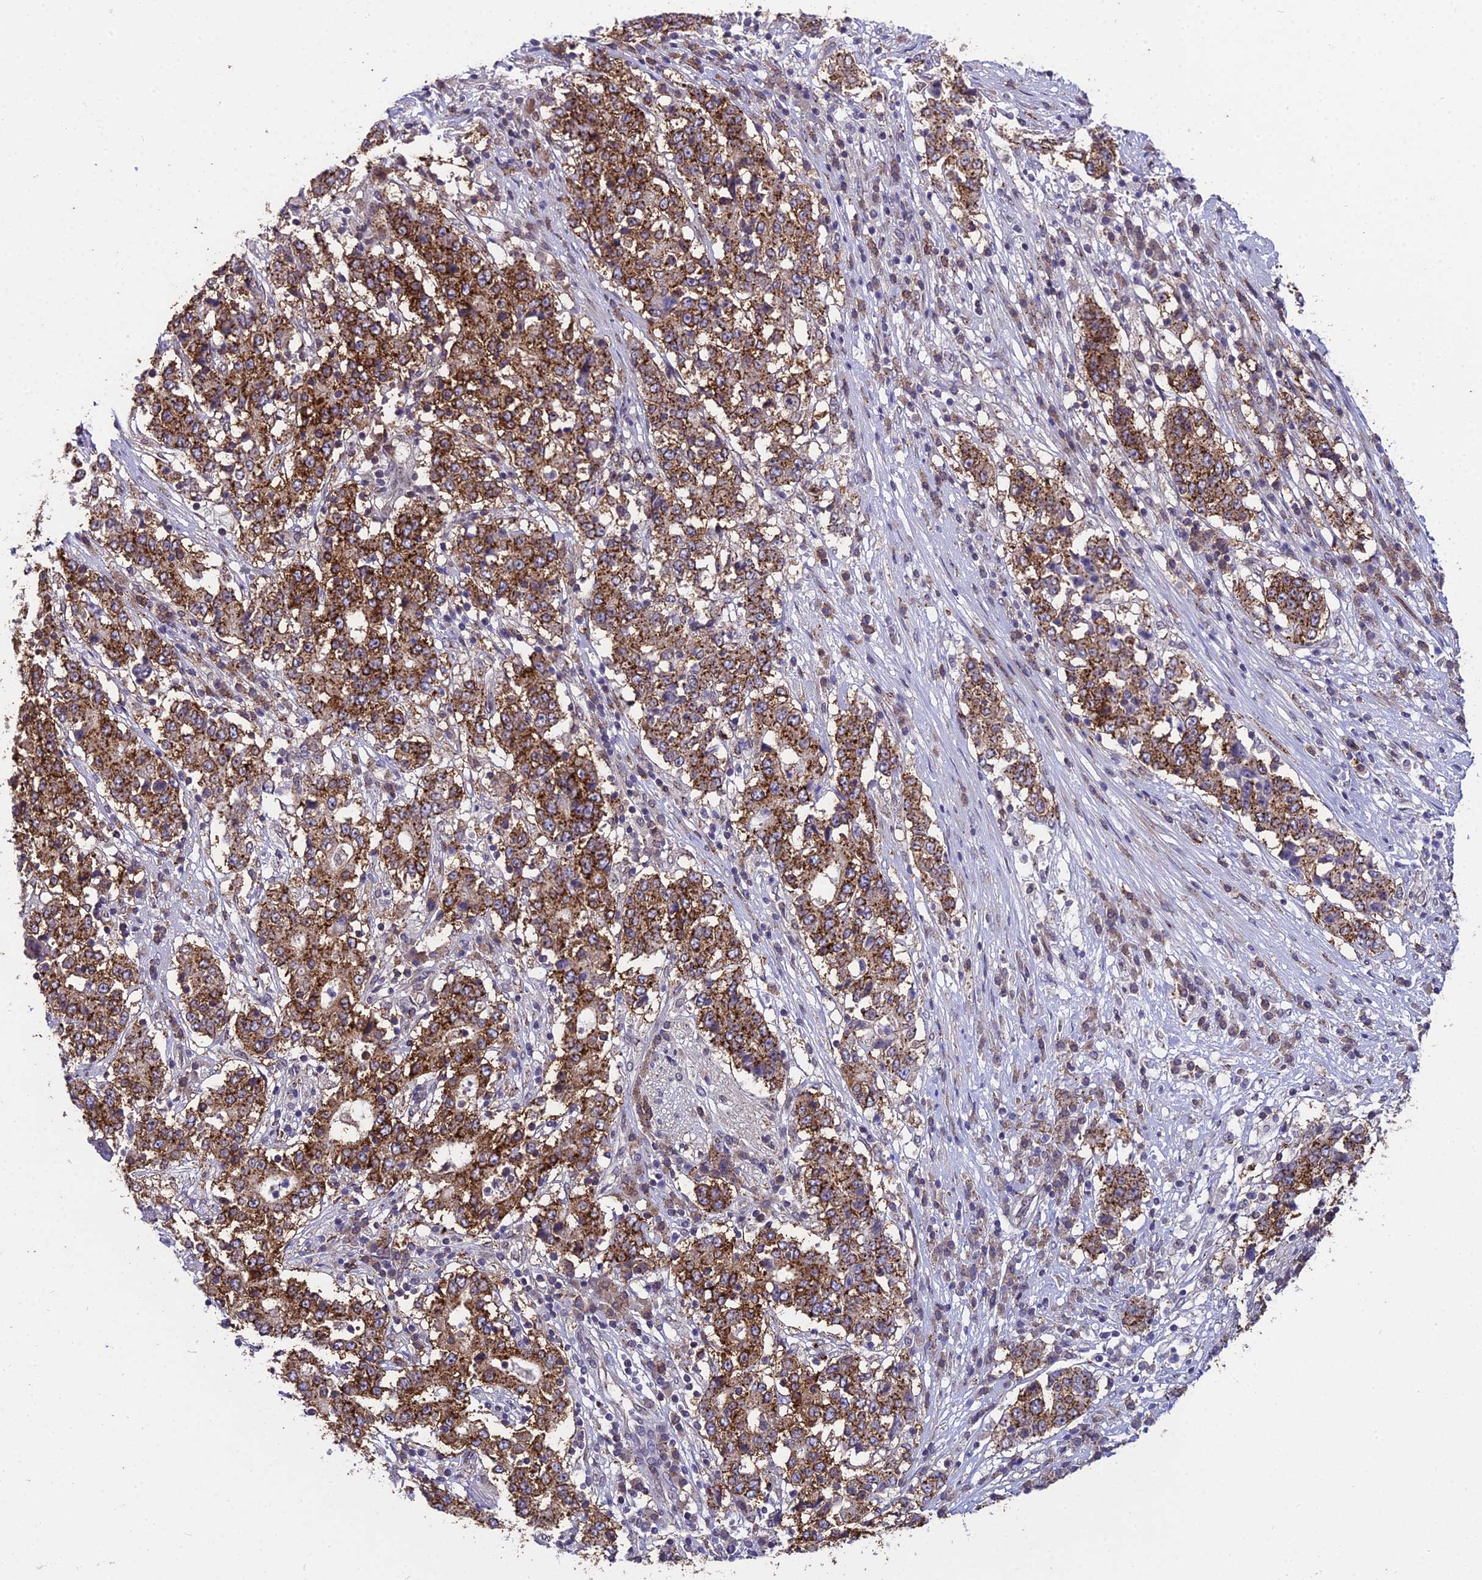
{"staining": {"intensity": "strong", "quantity": ">75%", "location": "cytoplasmic/membranous"}, "tissue": "stomach cancer", "cell_type": "Tumor cells", "image_type": "cancer", "snomed": [{"axis": "morphology", "description": "Adenocarcinoma, NOS"}, {"axis": "topography", "description": "Stomach"}], "caption": "Protein positivity by immunohistochemistry (IHC) displays strong cytoplasmic/membranous expression in approximately >75% of tumor cells in stomach cancer.", "gene": "DDX19A", "patient": {"sex": "male", "age": 59}}